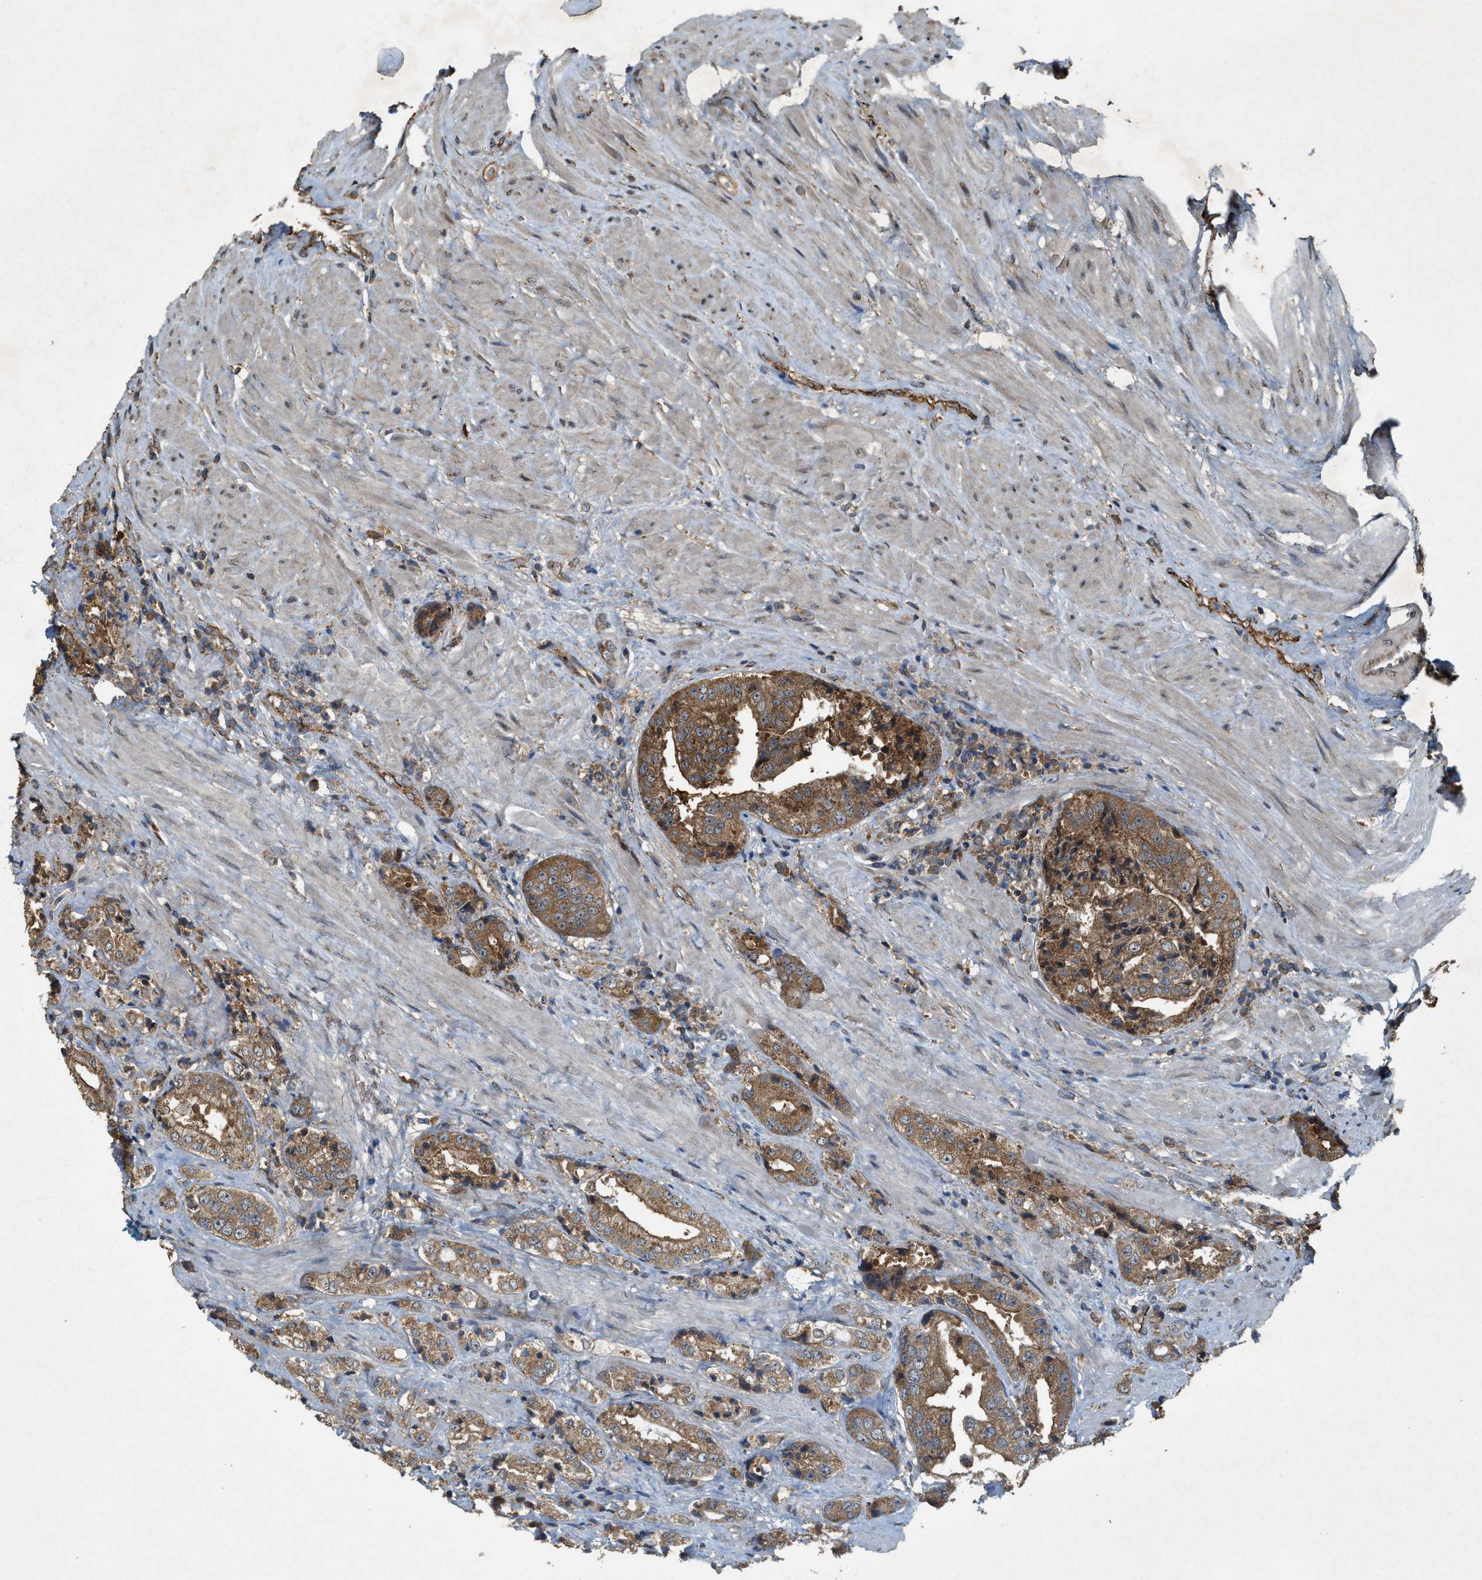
{"staining": {"intensity": "moderate", "quantity": ">75%", "location": "cytoplasmic/membranous"}, "tissue": "prostate cancer", "cell_type": "Tumor cells", "image_type": "cancer", "snomed": [{"axis": "morphology", "description": "Adenocarcinoma, High grade"}, {"axis": "topography", "description": "Prostate"}], "caption": "Human prostate cancer stained for a protein (brown) exhibits moderate cytoplasmic/membranous positive positivity in approximately >75% of tumor cells.", "gene": "ARHGEF5", "patient": {"sex": "male", "age": 61}}